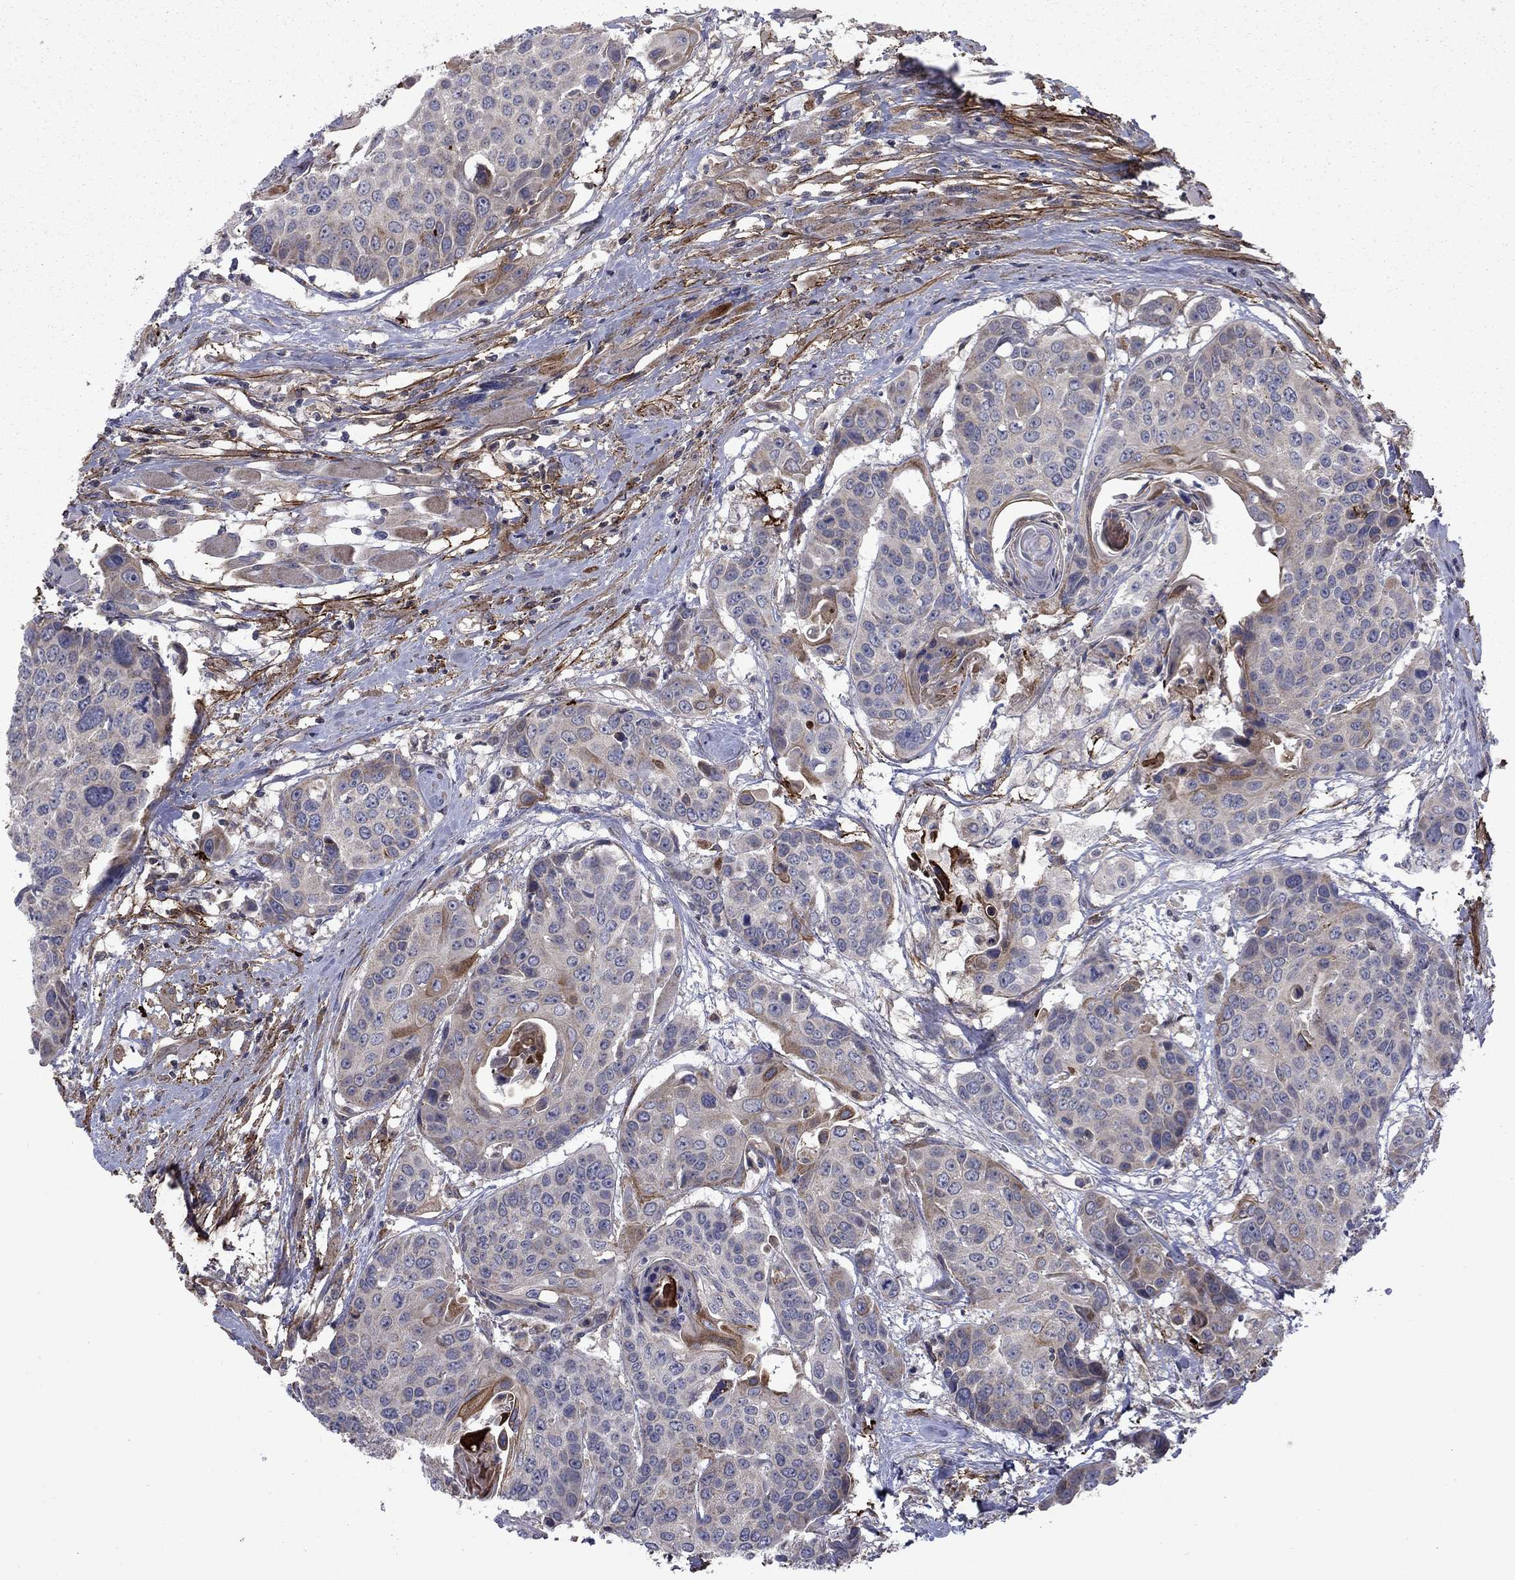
{"staining": {"intensity": "weak", "quantity": "<25%", "location": "cytoplasmic/membranous"}, "tissue": "head and neck cancer", "cell_type": "Tumor cells", "image_type": "cancer", "snomed": [{"axis": "morphology", "description": "Squamous cell carcinoma, NOS"}, {"axis": "topography", "description": "Oral tissue"}, {"axis": "topography", "description": "Head-Neck"}], "caption": "High magnification brightfield microscopy of squamous cell carcinoma (head and neck) stained with DAB (3,3'-diaminobenzidine) (brown) and counterstained with hematoxylin (blue): tumor cells show no significant positivity.", "gene": "DOP1B", "patient": {"sex": "male", "age": 56}}